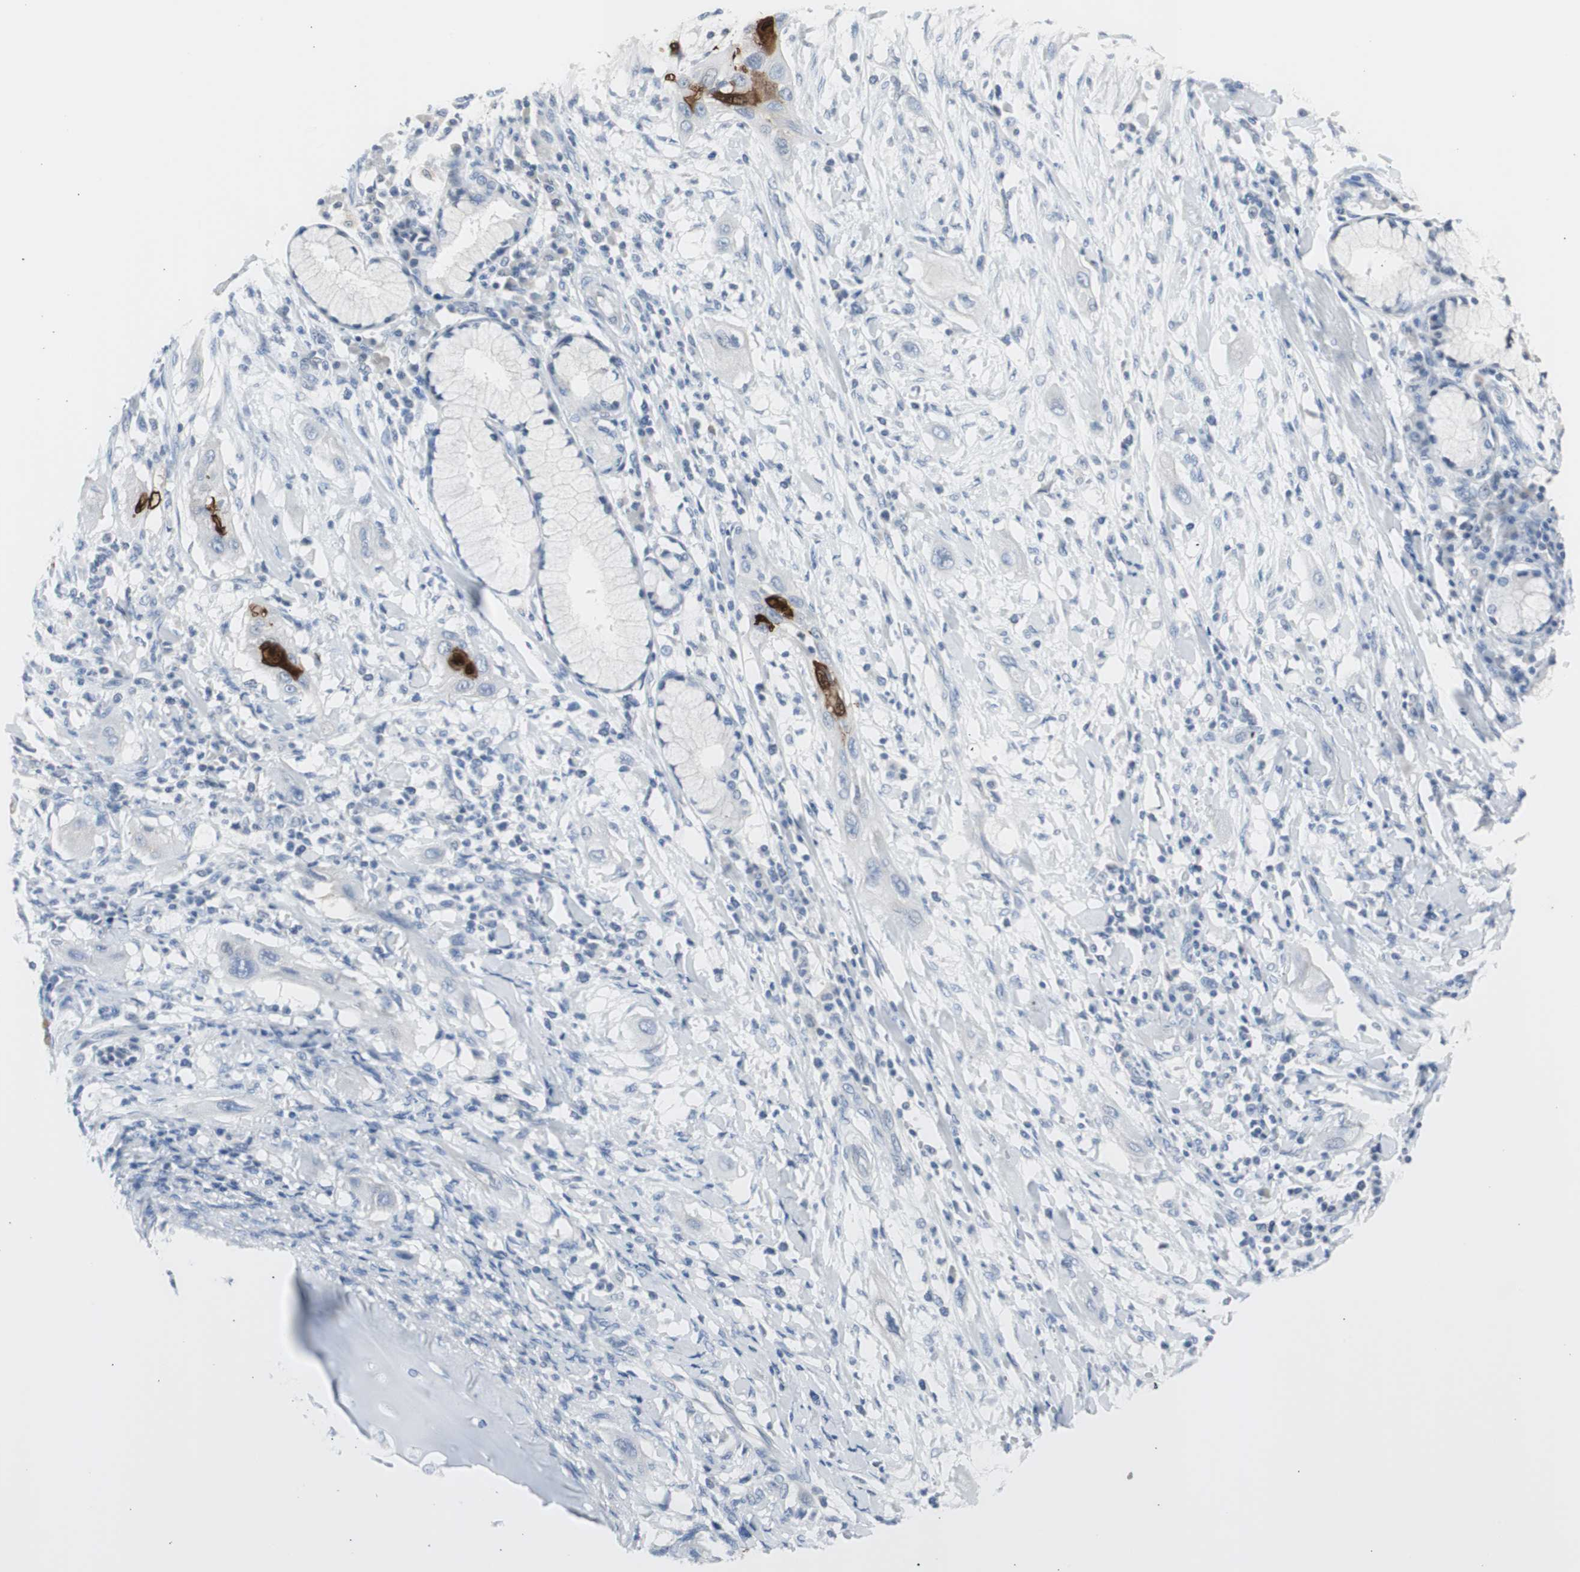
{"staining": {"intensity": "strong", "quantity": "<25%", "location": "cytoplasmic/membranous,nuclear"}, "tissue": "lung cancer", "cell_type": "Tumor cells", "image_type": "cancer", "snomed": [{"axis": "morphology", "description": "Squamous cell carcinoma, NOS"}, {"axis": "topography", "description": "Lung"}], "caption": "Lung squamous cell carcinoma tissue demonstrates strong cytoplasmic/membranous and nuclear staining in approximately <25% of tumor cells, visualized by immunohistochemistry.", "gene": "S100A7", "patient": {"sex": "female", "age": 47}}